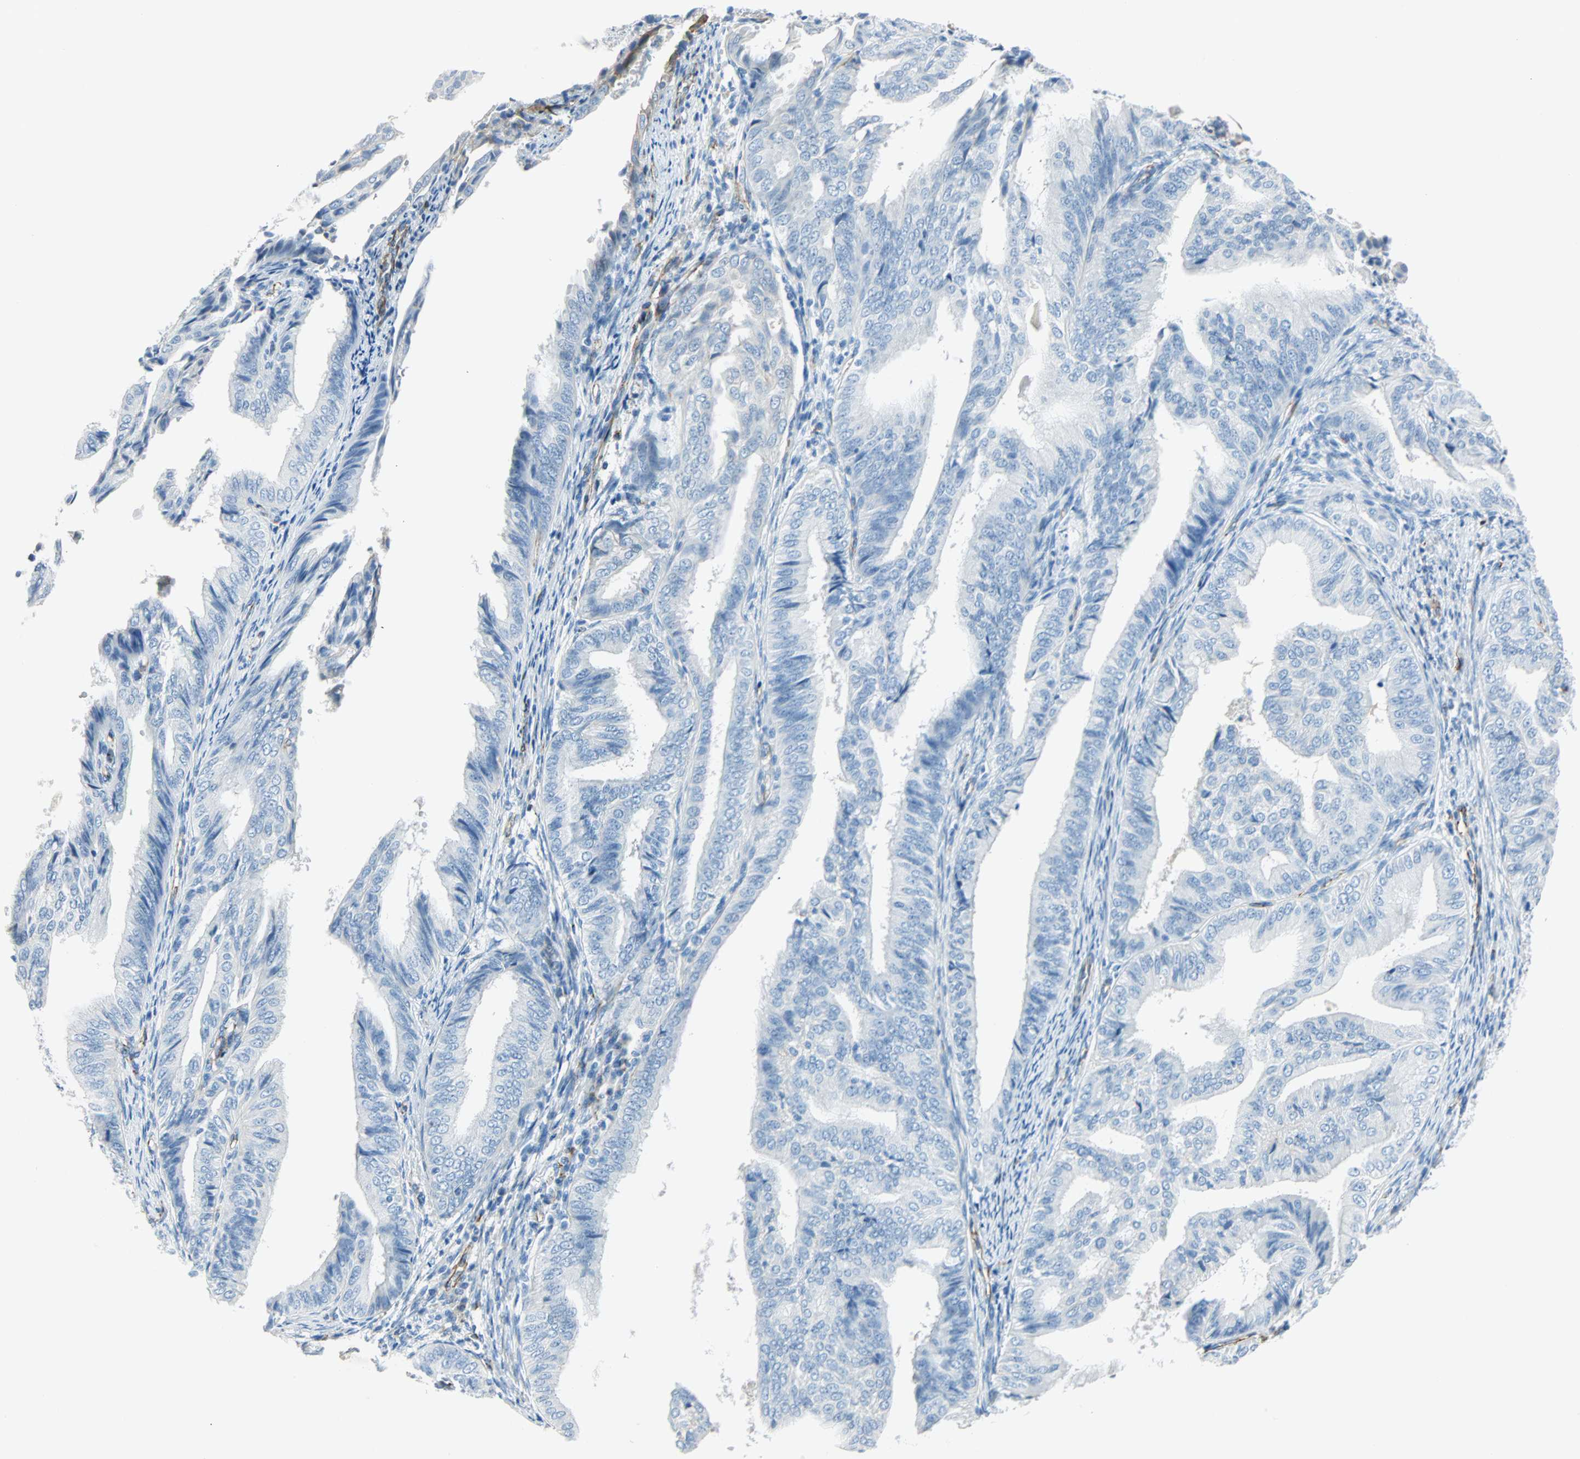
{"staining": {"intensity": "weak", "quantity": "<25%", "location": "cytoplasmic/membranous"}, "tissue": "endometrial cancer", "cell_type": "Tumor cells", "image_type": "cancer", "snomed": [{"axis": "morphology", "description": "Adenocarcinoma, NOS"}, {"axis": "topography", "description": "Endometrium"}], "caption": "A histopathology image of human endometrial cancer (adenocarcinoma) is negative for staining in tumor cells. Brightfield microscopy of IHC stained with DAB (brown) and hematoxylin (blue), captured at high magnification.", "gene": "VPS9D1", "patient": {"sex": "female", "age": 58}}